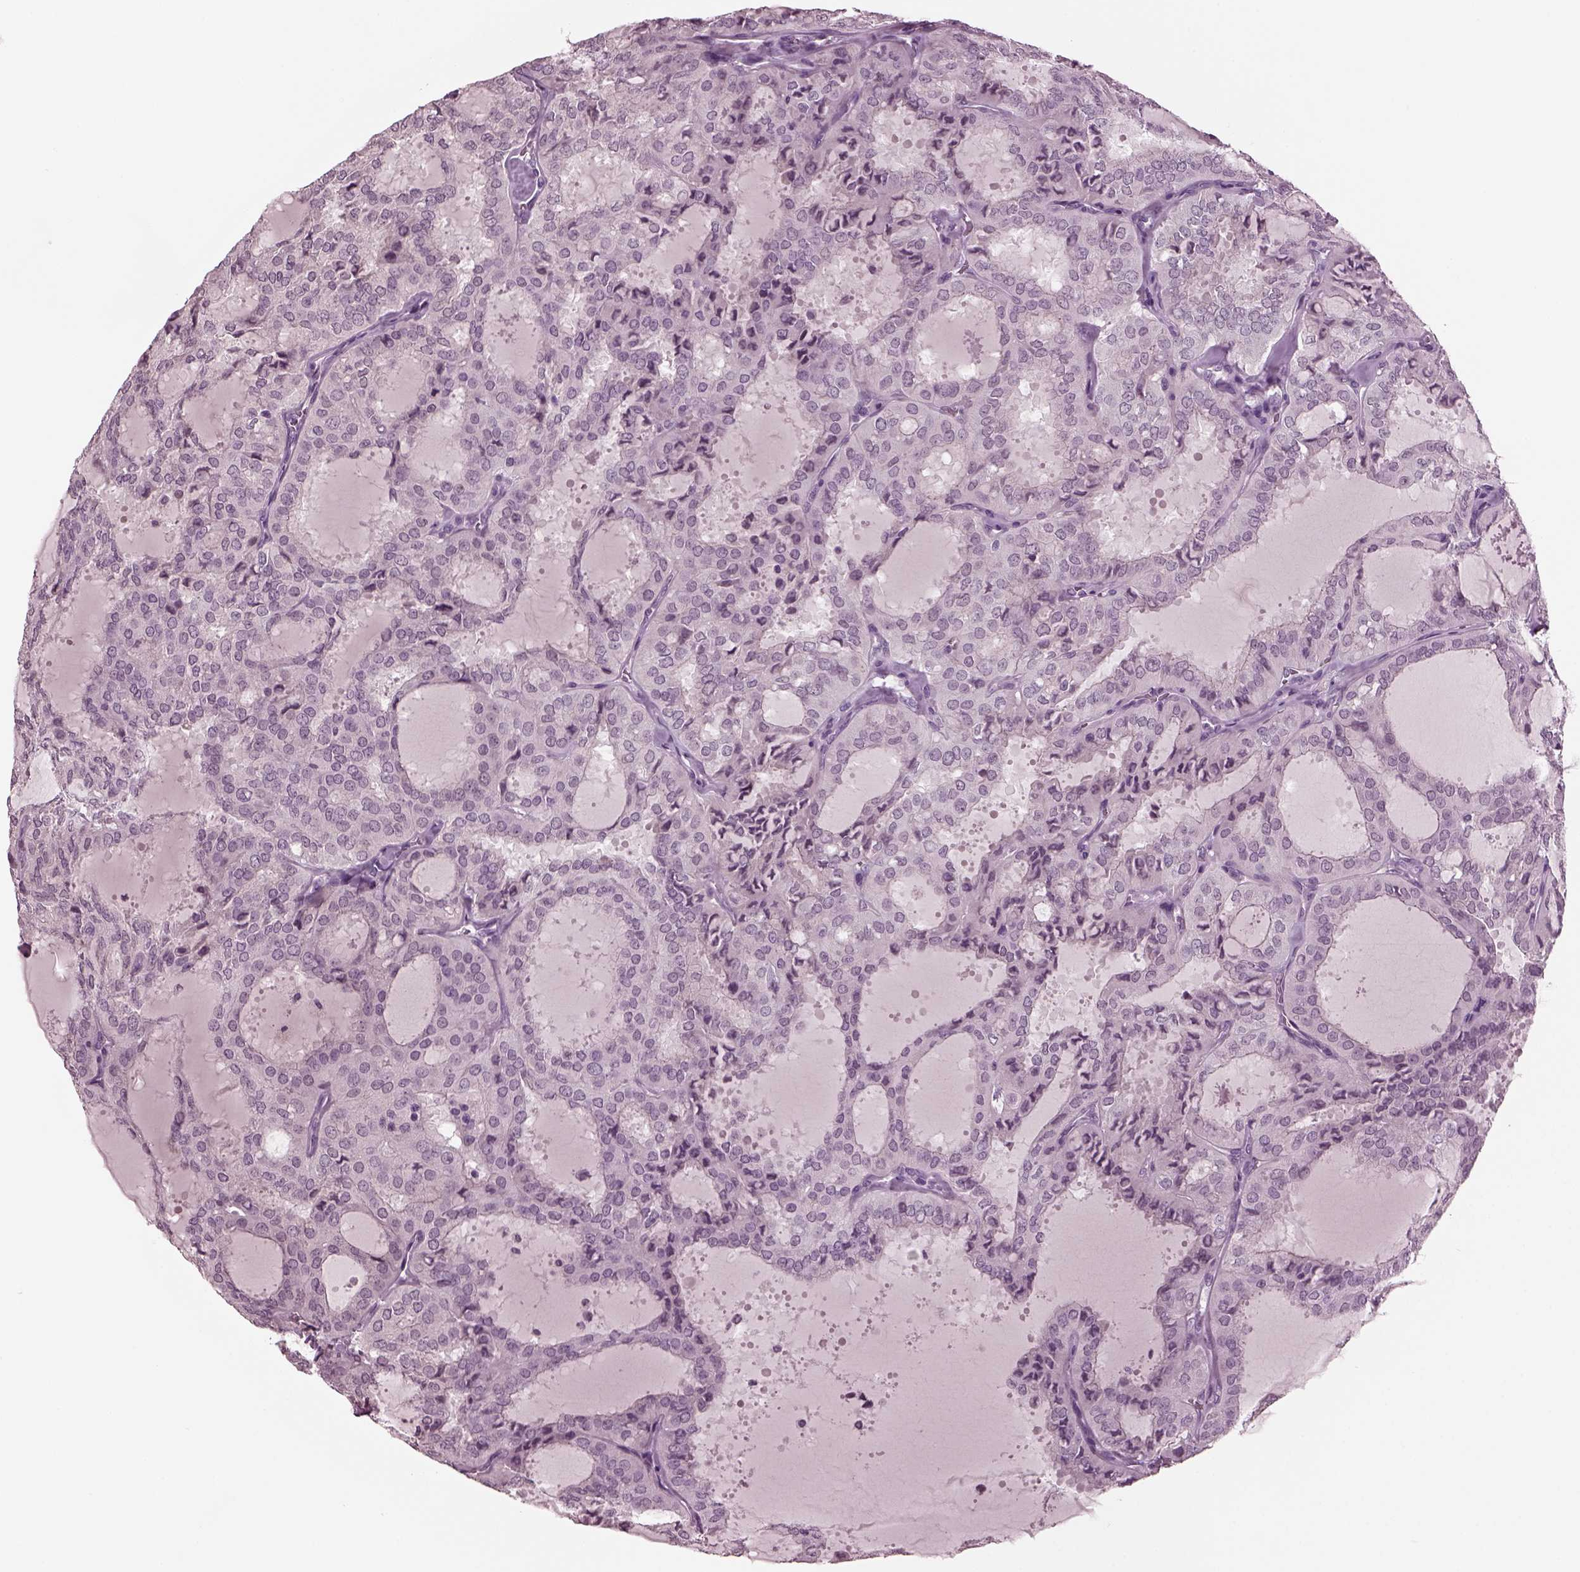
{"staining": {"intensity": "negative", "quantity": "none", "location": "none"}, "tissue": "thyroid cancer", "cell_type": "Tumor cells", "image_type": "cancer", "snomed": [{"axis": "morphology", "description": "Follicular adenoma carcinoma, NOS"}, {"axis": "topography", "description": "Thyroid gland"}], "caption": "Tumor cells are negative for protein expression in human thyroid follicular adenoma carcinoma.", "gene": "MIB2", "patient": {"sex": "male", "age": 75}}